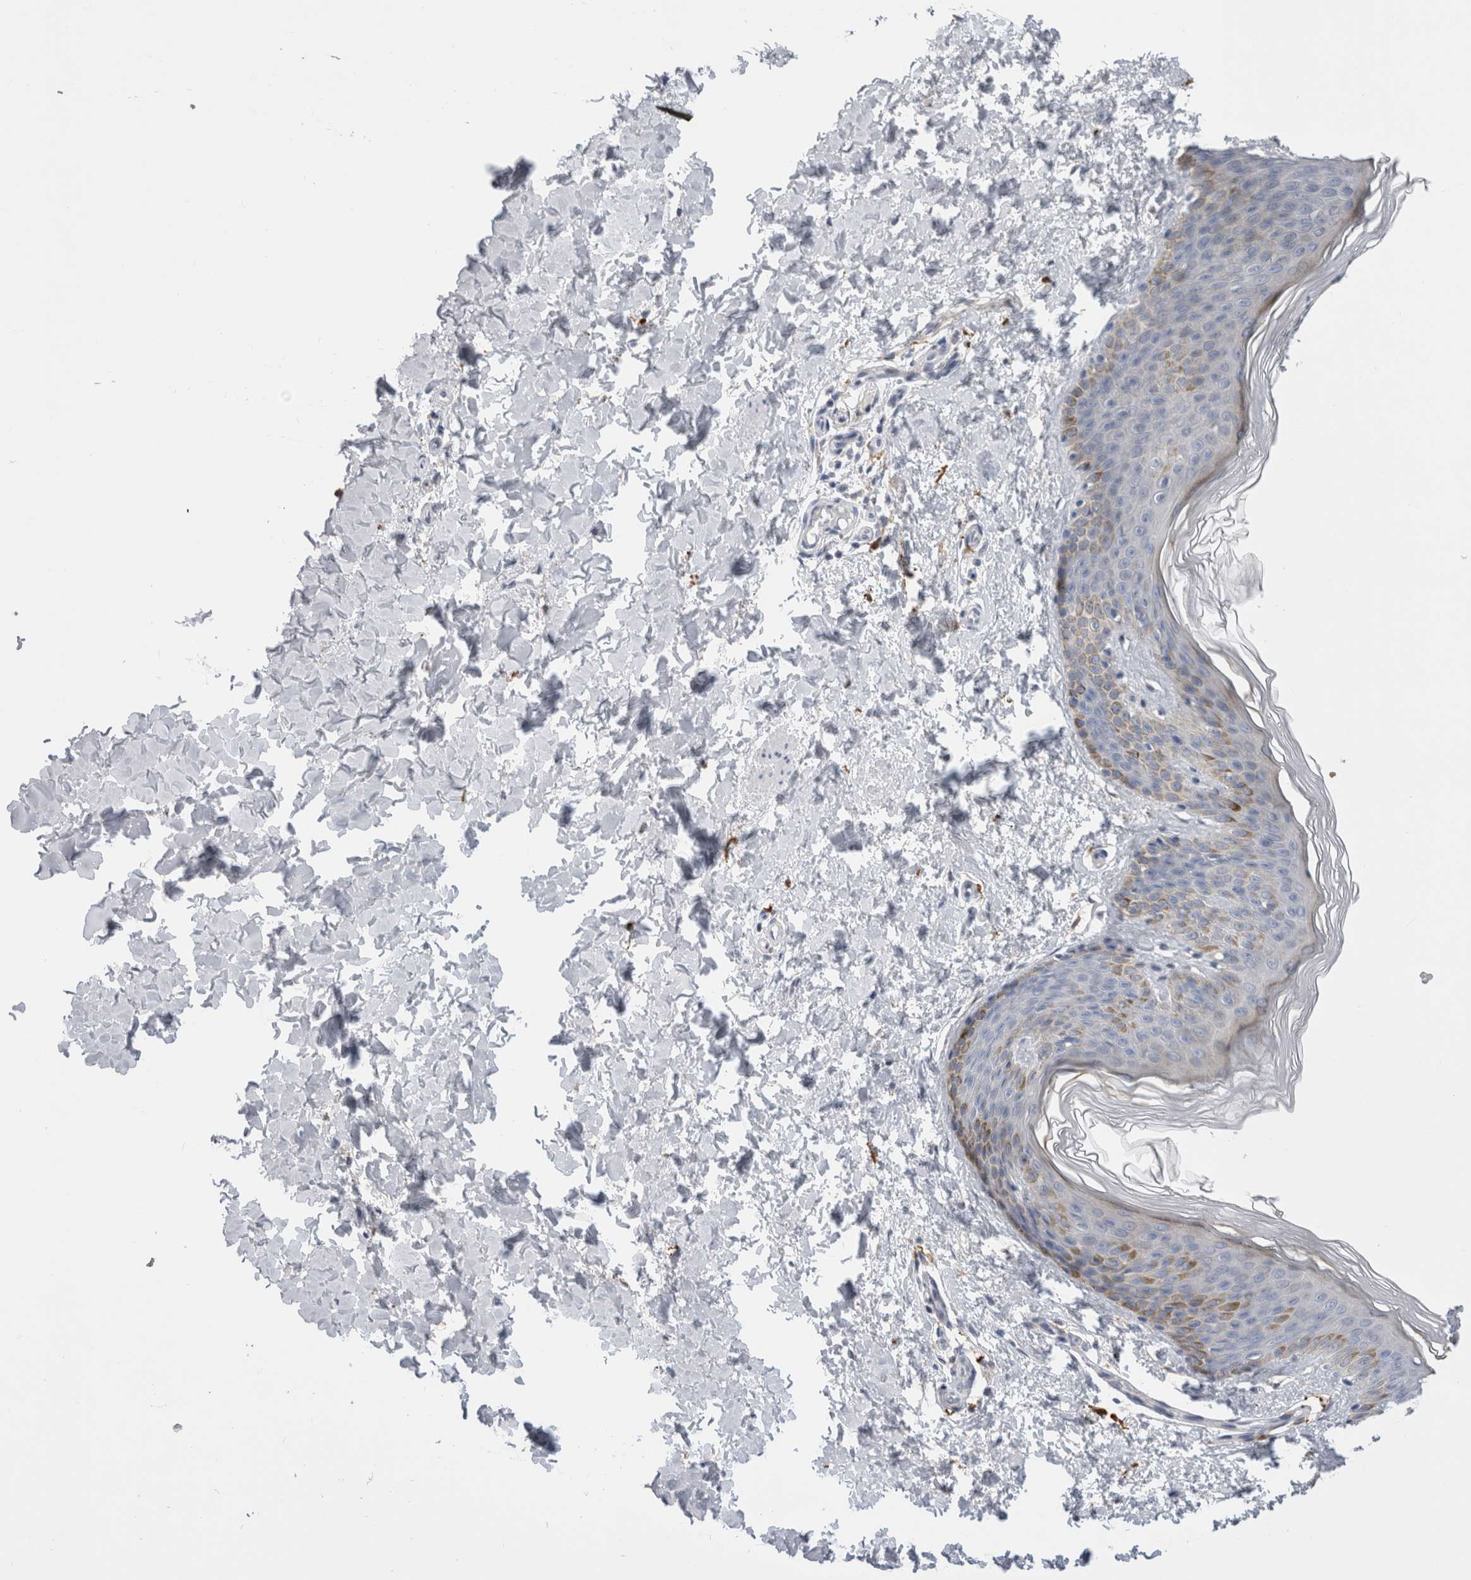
{"staining": {"intensity": "negative", "quantity": "none", "location": "none"}, "tissue": "skin", "cell_type": "Fibroblasts", "image_type": "normal", "snomed": [{"axis": "morphology", "description": "Normal tissue, NOS"}, {"axis": "morphology", "description": "Neoplasm, benign, NOS"}, {"axis": "topography", "description": "Skin"}, {"axis": "topography", "description": "Soft tissue"}], "caption": "Skin stained for a protein using IHC displays no positivity fibroblasts.", "gene": "SLC20A2", "patient": {"sex": "male", "age": 26}}